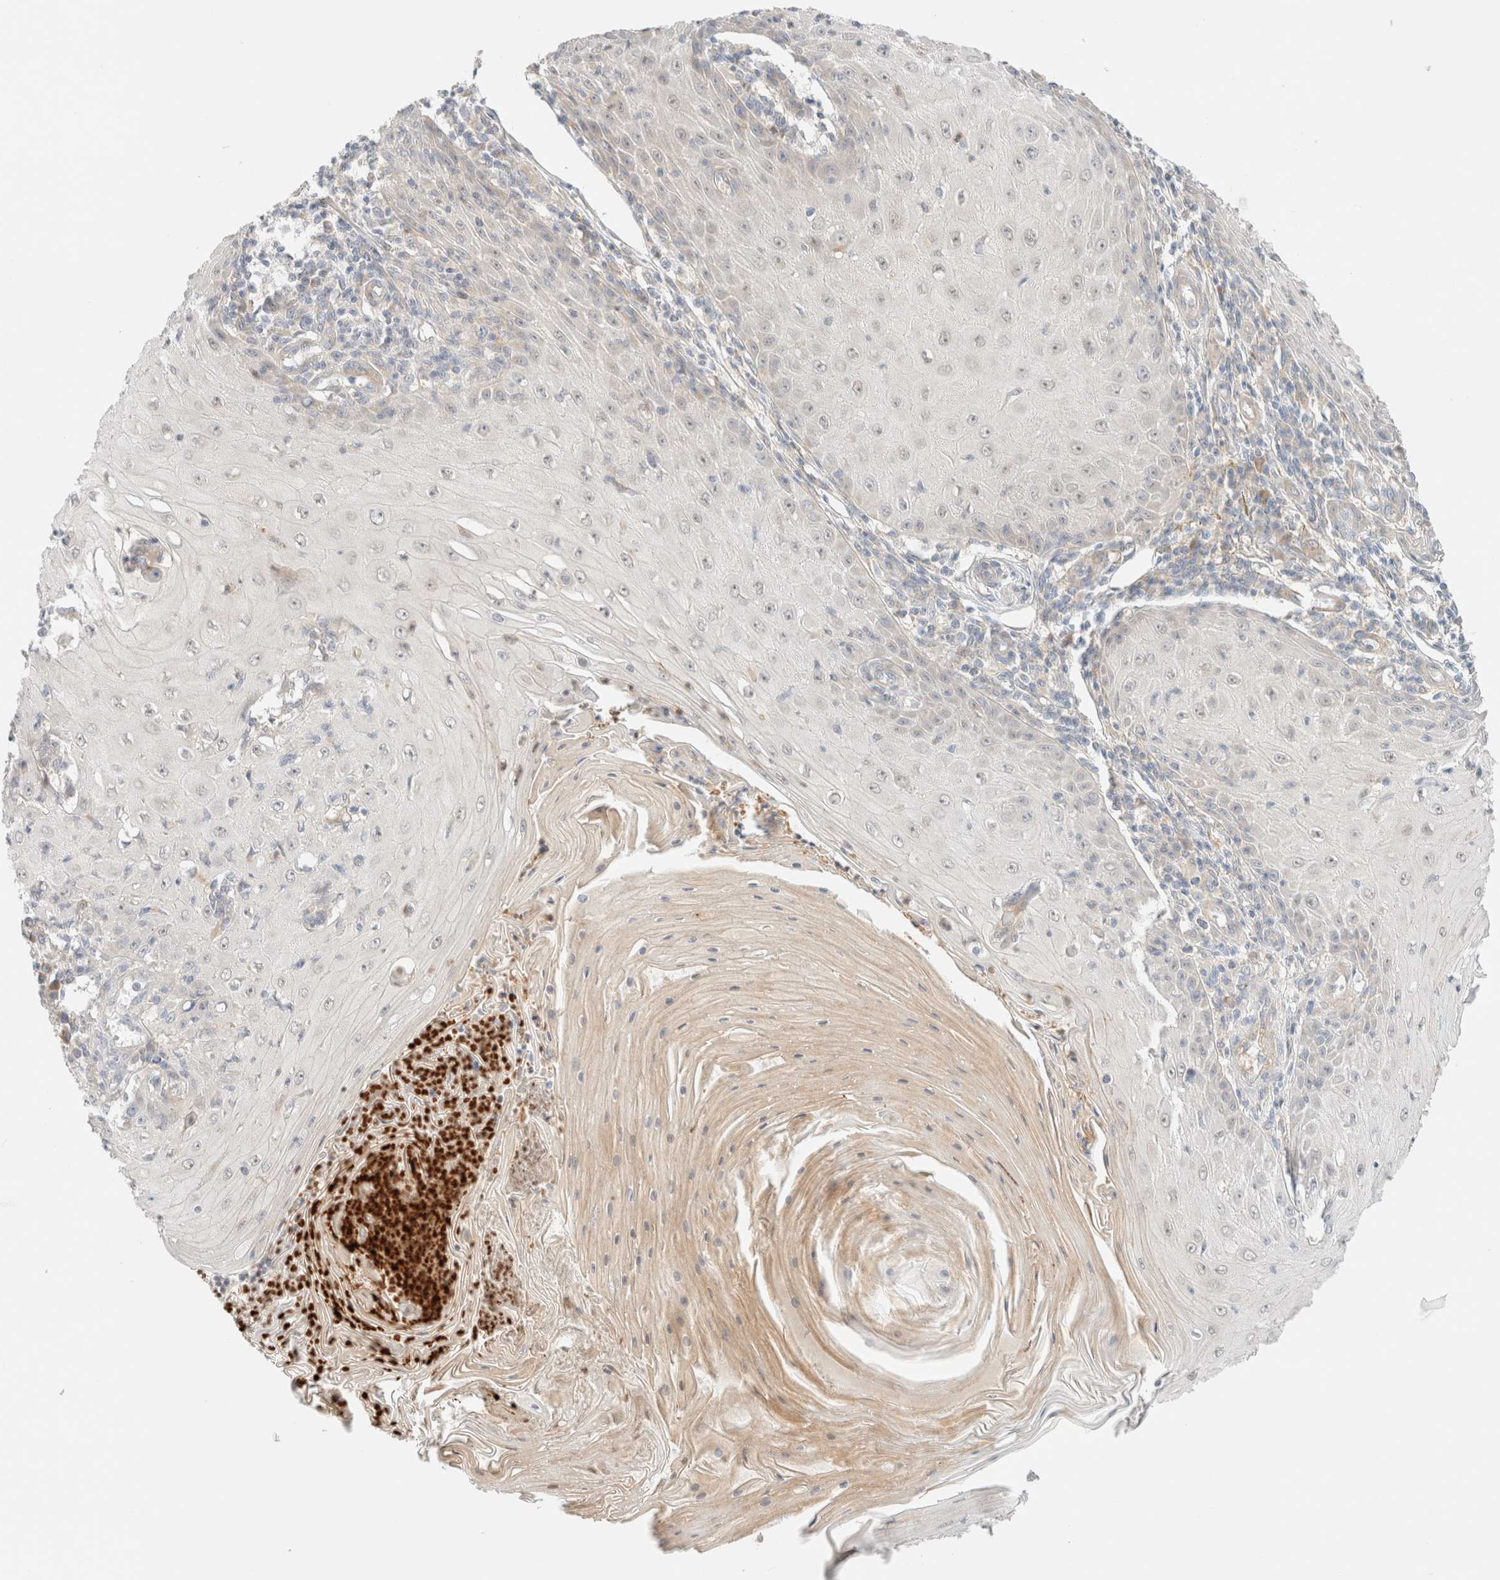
{"staining": {"intensity": "weak", "quantity": "<25%", "location": "cytoplasmic/membranous"}, "tissue": "skin cancer", "cell_type": "Tumor cells", "image_type": "cancer", "snomed": [{"axis": "morphology", "description": "Squamous cell carcinoma, NOS"}, {"axis": "topography", "description": "Skin"}], "caption": "Tumor cells show no significant protein expression in squamous cell carcinoma (skin). (Brightfield microscopy of DAB (3,3'-diaminobenzidine) immunohistochemistry (IHC) at high magnification).", "gene": "UNC13B", "patient": {"sex": "female", "age": 73}}